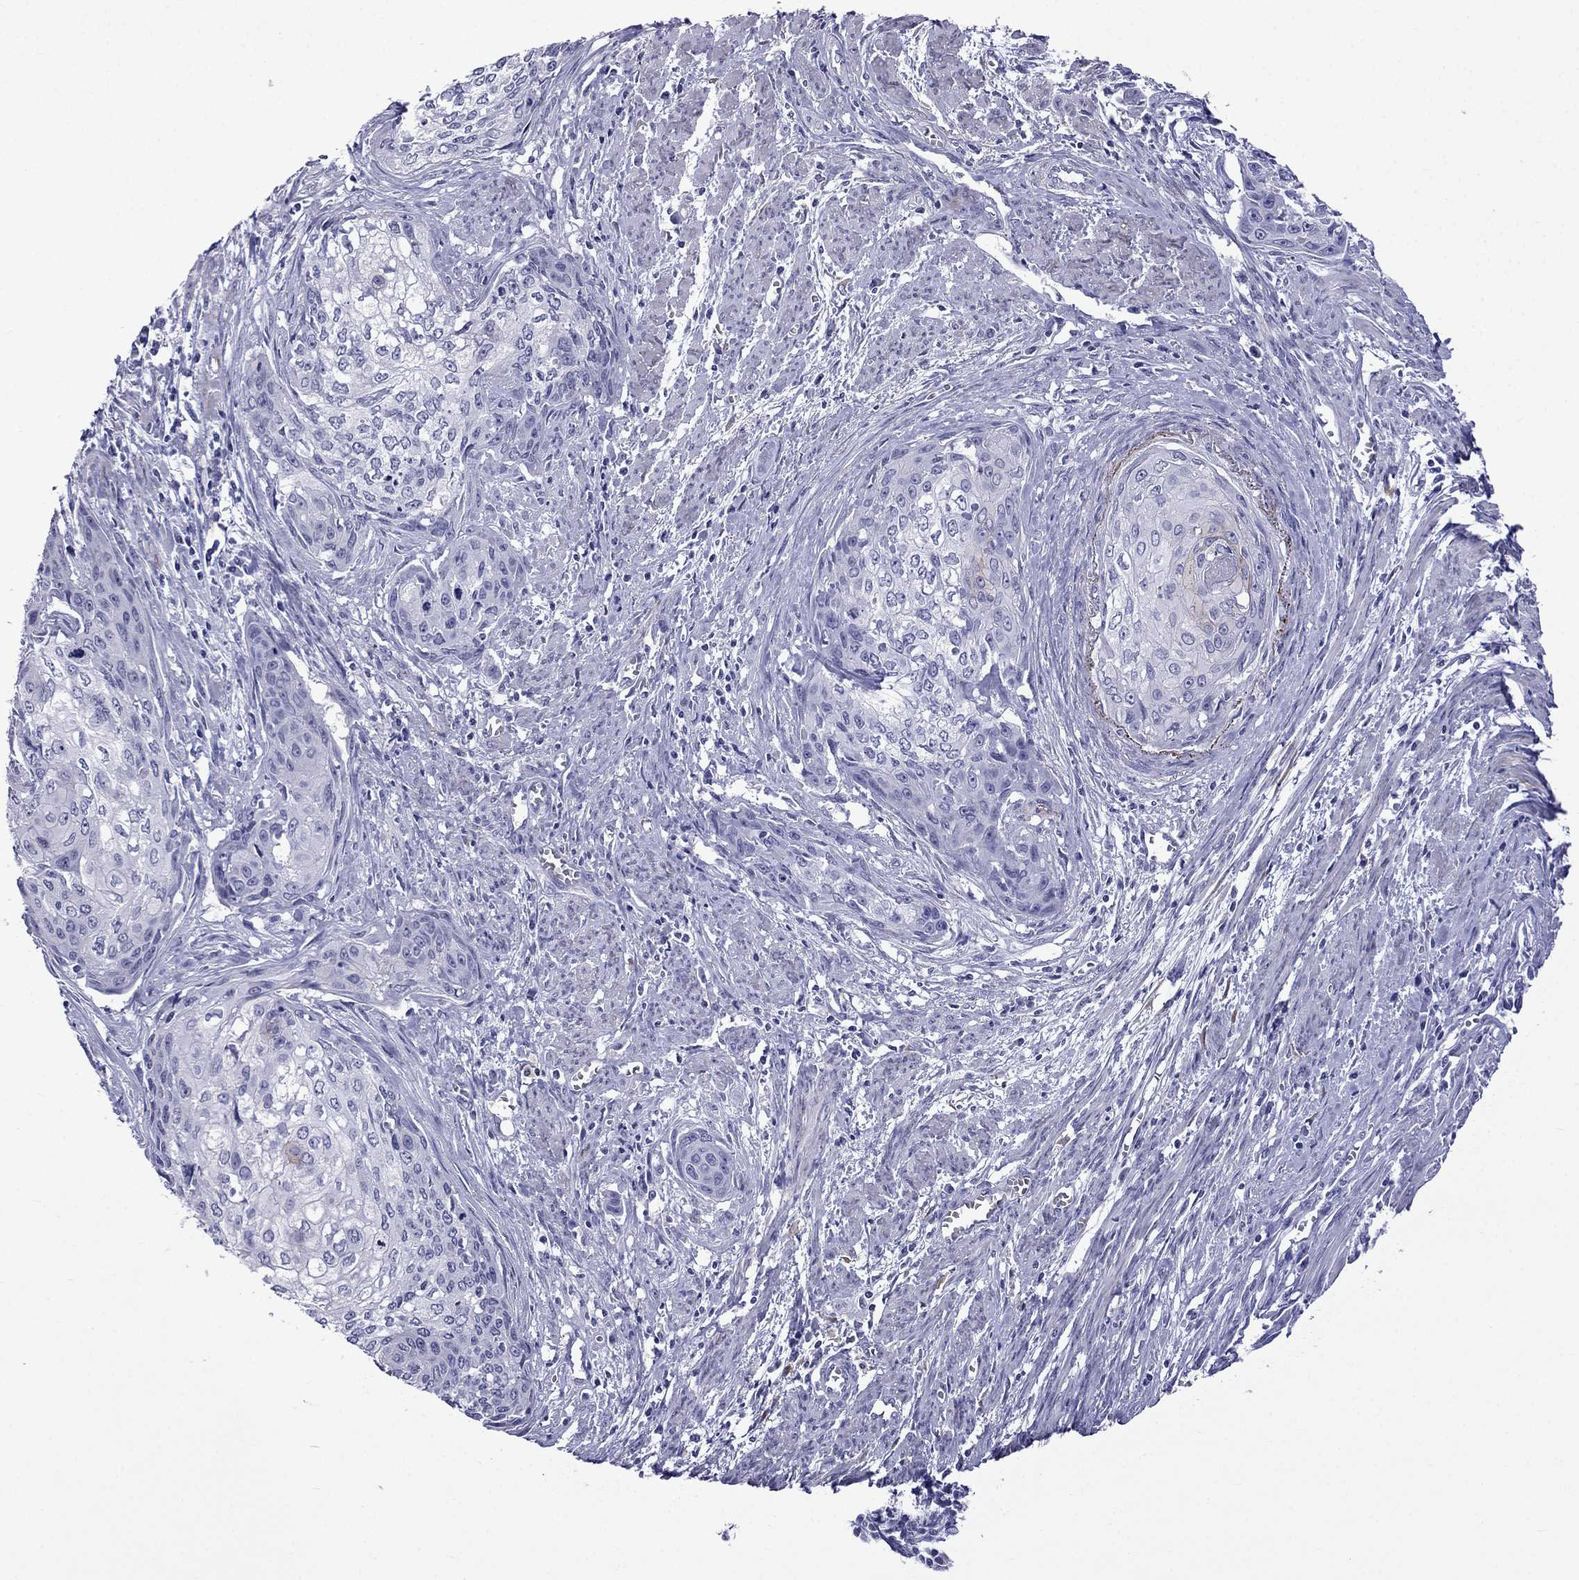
{"staining": {"intensity": "negative", "quantity": "none", "location": "none"}, "tissue": "cervical cancer", "cell_type": "Tumor cells", "image_type": "cancer", "snomed": [{"axis": "morphology", "description": "Squamous cell carcinoma, NOS"}, {"axis": "topography", "description": "Cervix"}], "caption": "Tumor cells show no significant protein expression in squamous cell carcinoma (cervical).", "gene": "MGP", "patient": {"sex": "female", "age": 58}}